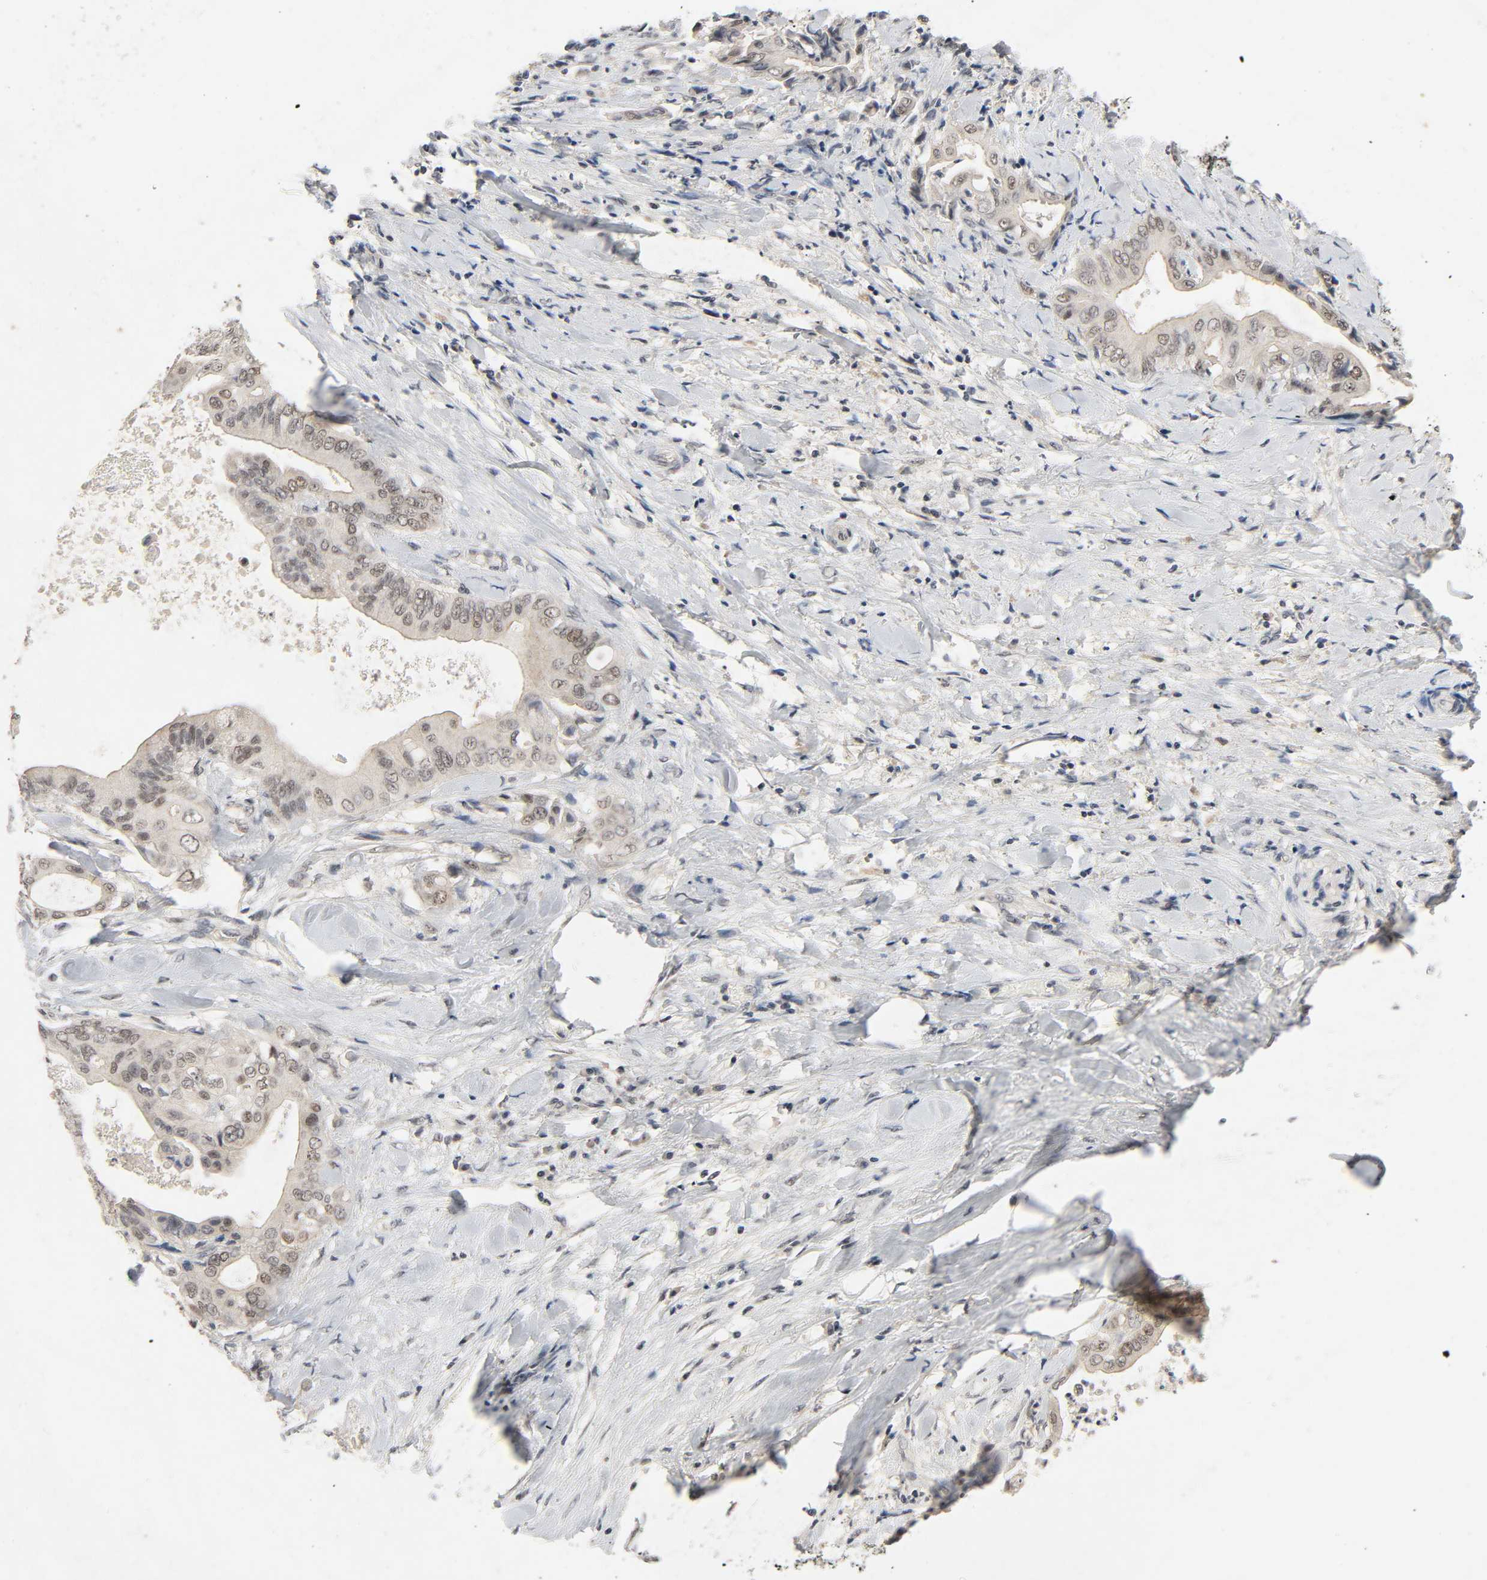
{"staining": {"intensity": "weak", "quantity": ">75%", "location": "cytoplasmic/membranous,nuclear"}, "tissue": "liver cancer", "cell_type": "Tumor cells", "image_type": "cancer", "snomed": [{"axis": "morphology", "description": "Cholangiocarcinoma"}, {"axis": "topography", "description": "Liver"}], "caption": "This micrograph reveals immunohistochemistry (IHC) staining of human cholangiocarcinoma (liver), with low weak cytoplasmic/membranous and nuclear staining in about >75% of tumor cells.", "gene": "MAPKAPK5", "patient": {"sex": "male", "age": 58}}